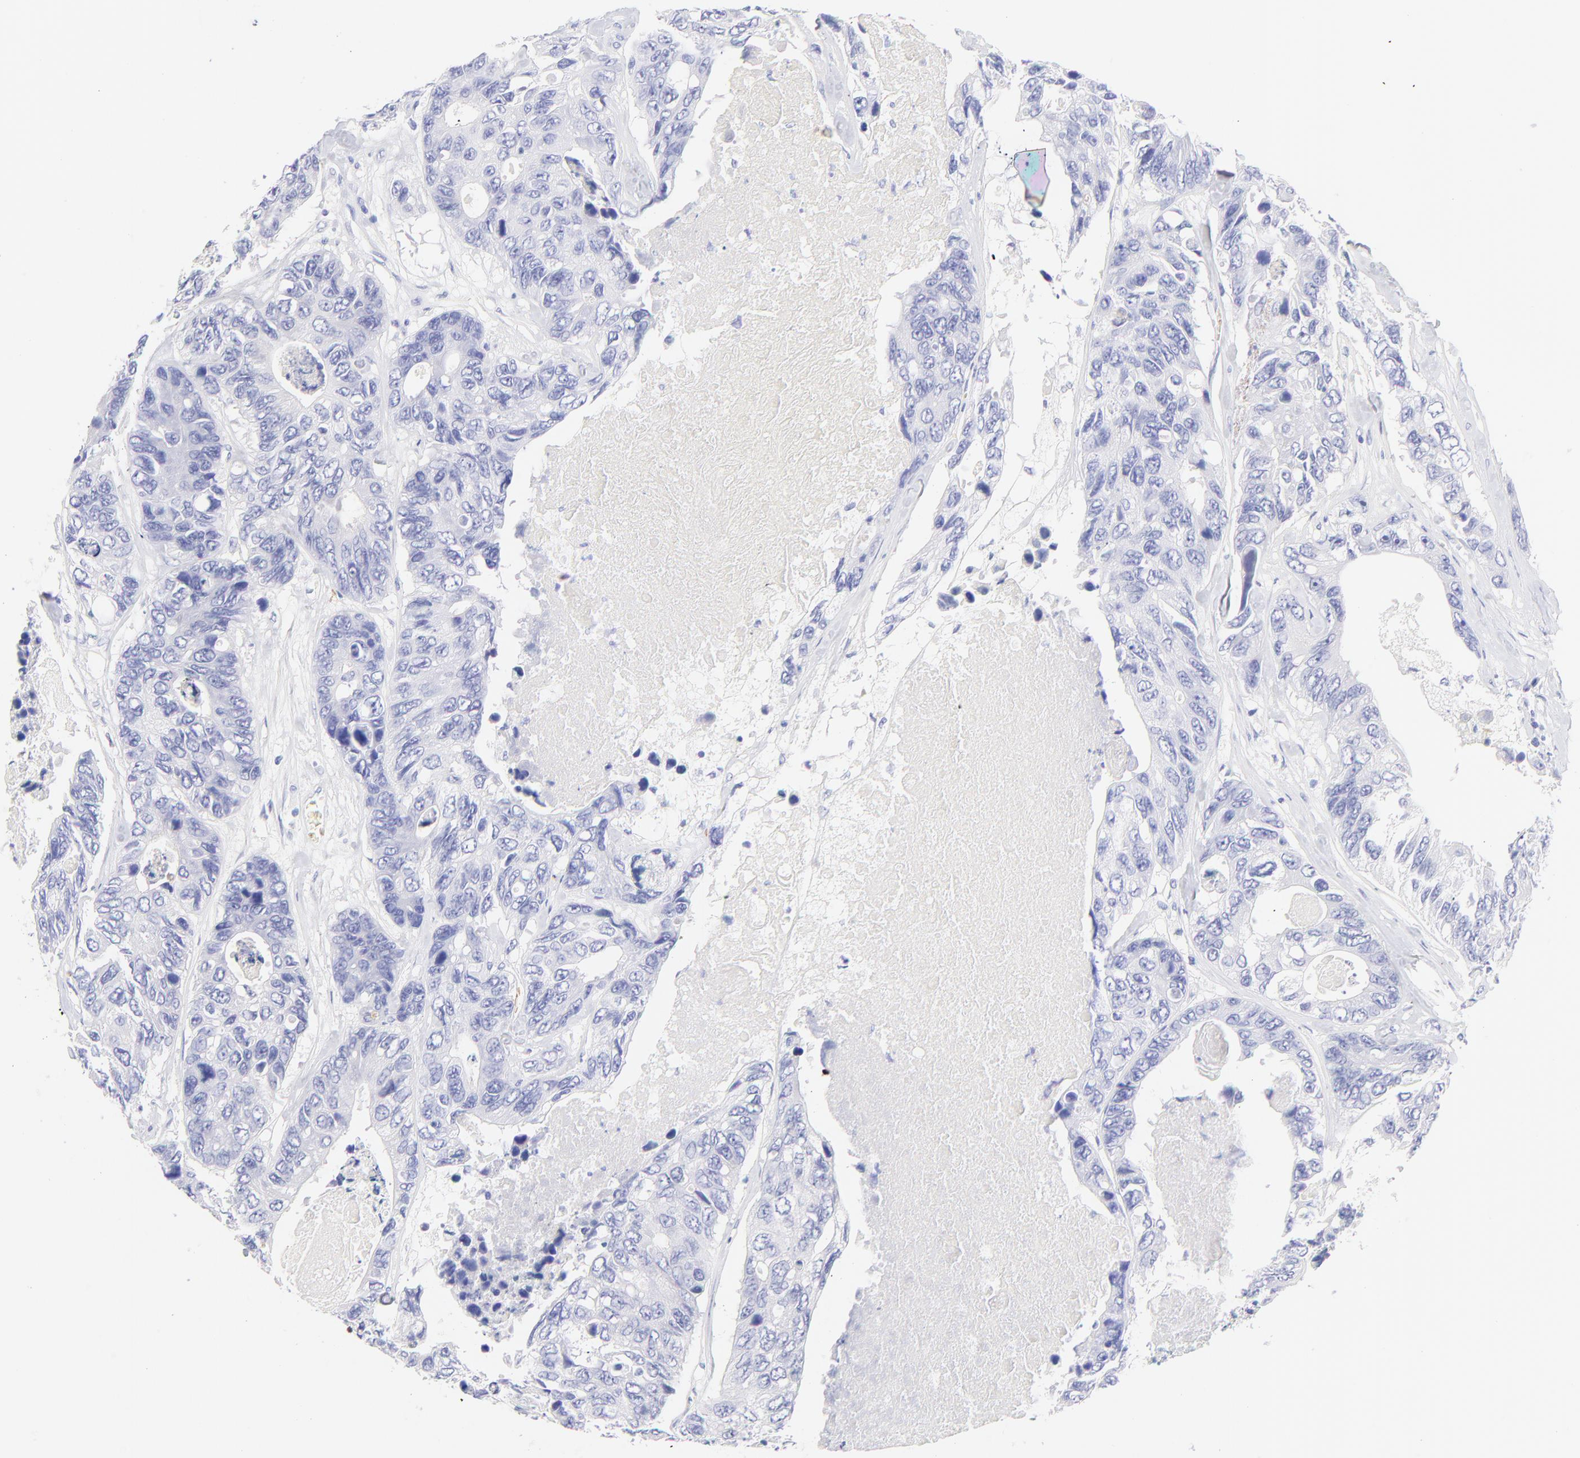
{"staining": {"intensity": "negative", "quantity": "none", "location": "none"}, "tissue": "colorectal cancer", "cell_type": "Tumor cells", "image_type": "cancer", "snomed": [{"axis": "morphology", "description": "Adenocarcinoma, NOS"}, {"axis": "topography", "description": "Colon"}], "caption": "High power microscopy histopathology image of an IHC photomicrograph of colorectal cancer (adenocarcinoma), revealing no significant positivity in tumor cells.", "gene": "FRMPD3", "patient": {"sex": "female", "age": 86}}